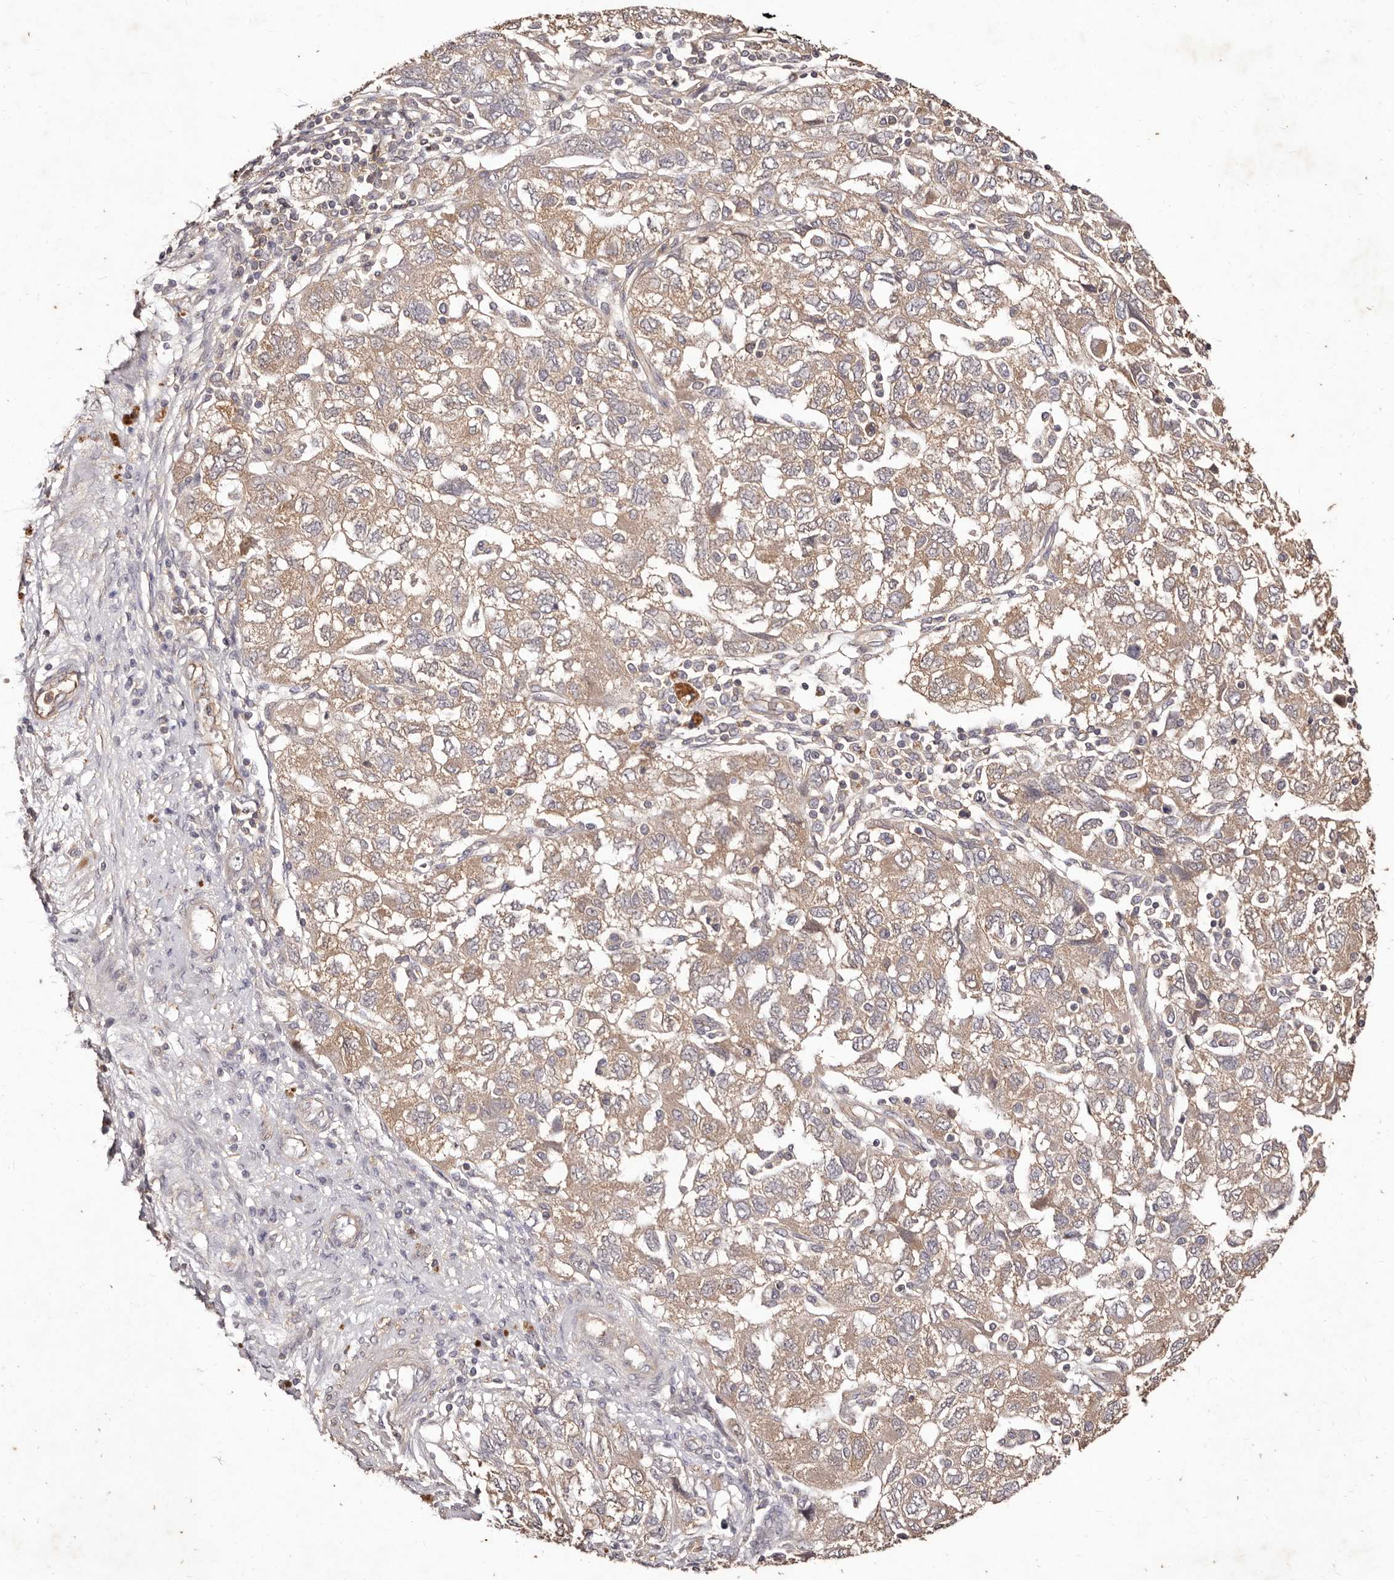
{"staining": {"intensity": "weak", "quantity": ">75%", "location": "cytoplasmic/membranous"}, "tissue": "ovarian cancer", "cell_type": "Tumor cells", "image_type": "cancer", "snomed": [{"axis": "morphology", "description": "Carcinoma, NOS"}, {"axis": "morphology", "description": "Cystadenocarcinoma, serous, NOS"}, {"axis": "topography", "description": "Ovary"}], "caption": "DAB immunohistochemical staining of human ovarian cancer demonstrates weak cytoplasmic/membranous protein expression in approximately >75% of tumor cells.", "gene": "CCL14", "patient": {"sex": "female", "age": 69}}